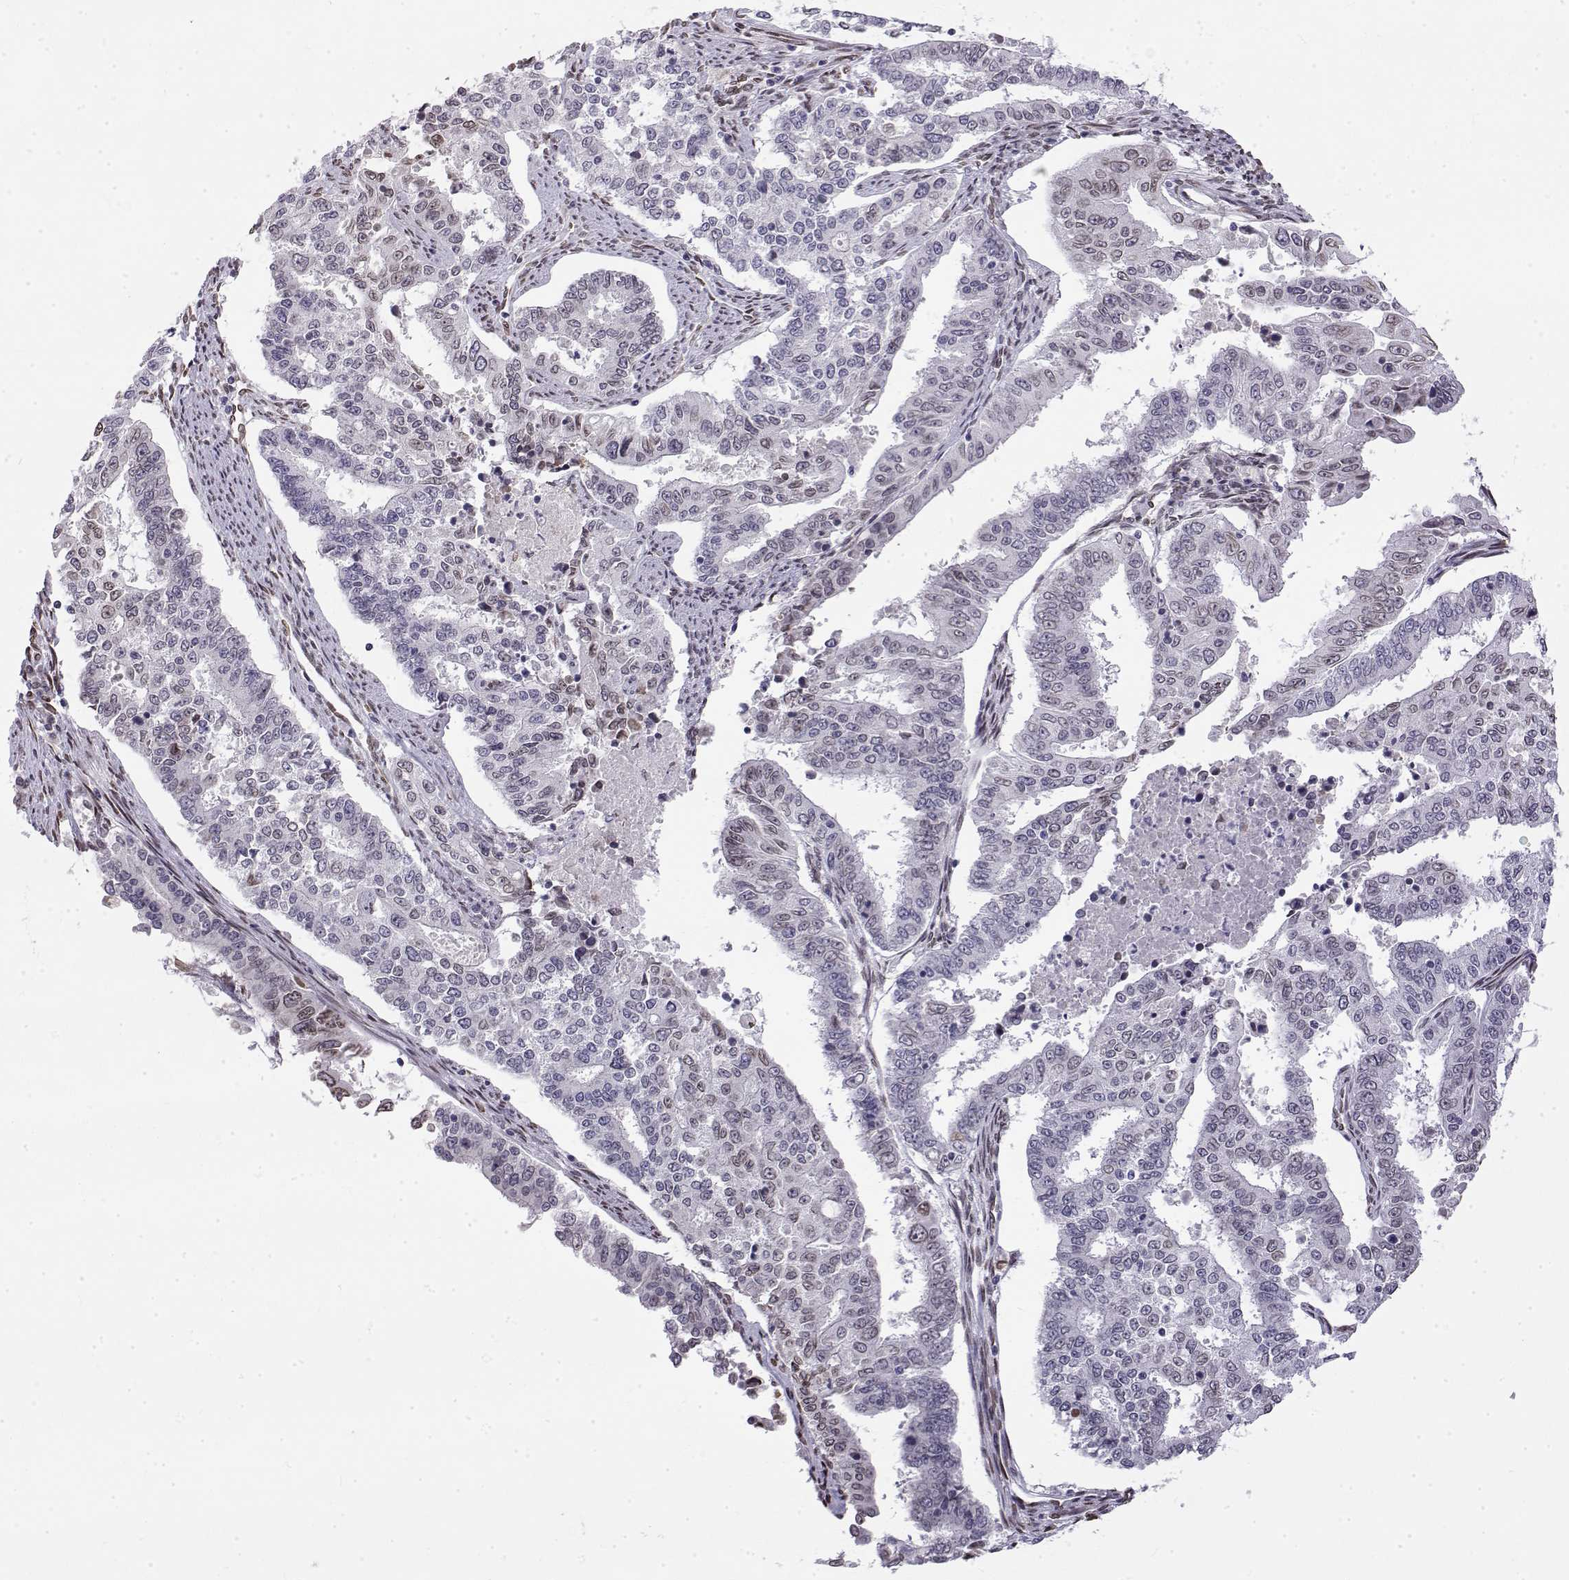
{"staining": {"intensity": "weak", "quantity": "<25%", "location": "nuclear"}, "tissue": "endometrial cancer", "cell_type": "Tumor cells", "image_type": "cancer", "snomed": [{"axis": "morphology", "description": "Adenocarcinoma, NOS"}, {"axis": "topography", "description": "Uterus"}], "caption": "Immunohistochemistry micrograph of neoplastic tissue: endometrial cancer stained with DAB demonstrates no significant protein expression in tumor cells. (Stains: DAB IHC with hematoxylin counter stain, Microscopy: brightfield microscopy at high magnification).", "gene": "ZNF532", "patient": {"sex": "female", "age": 59}}